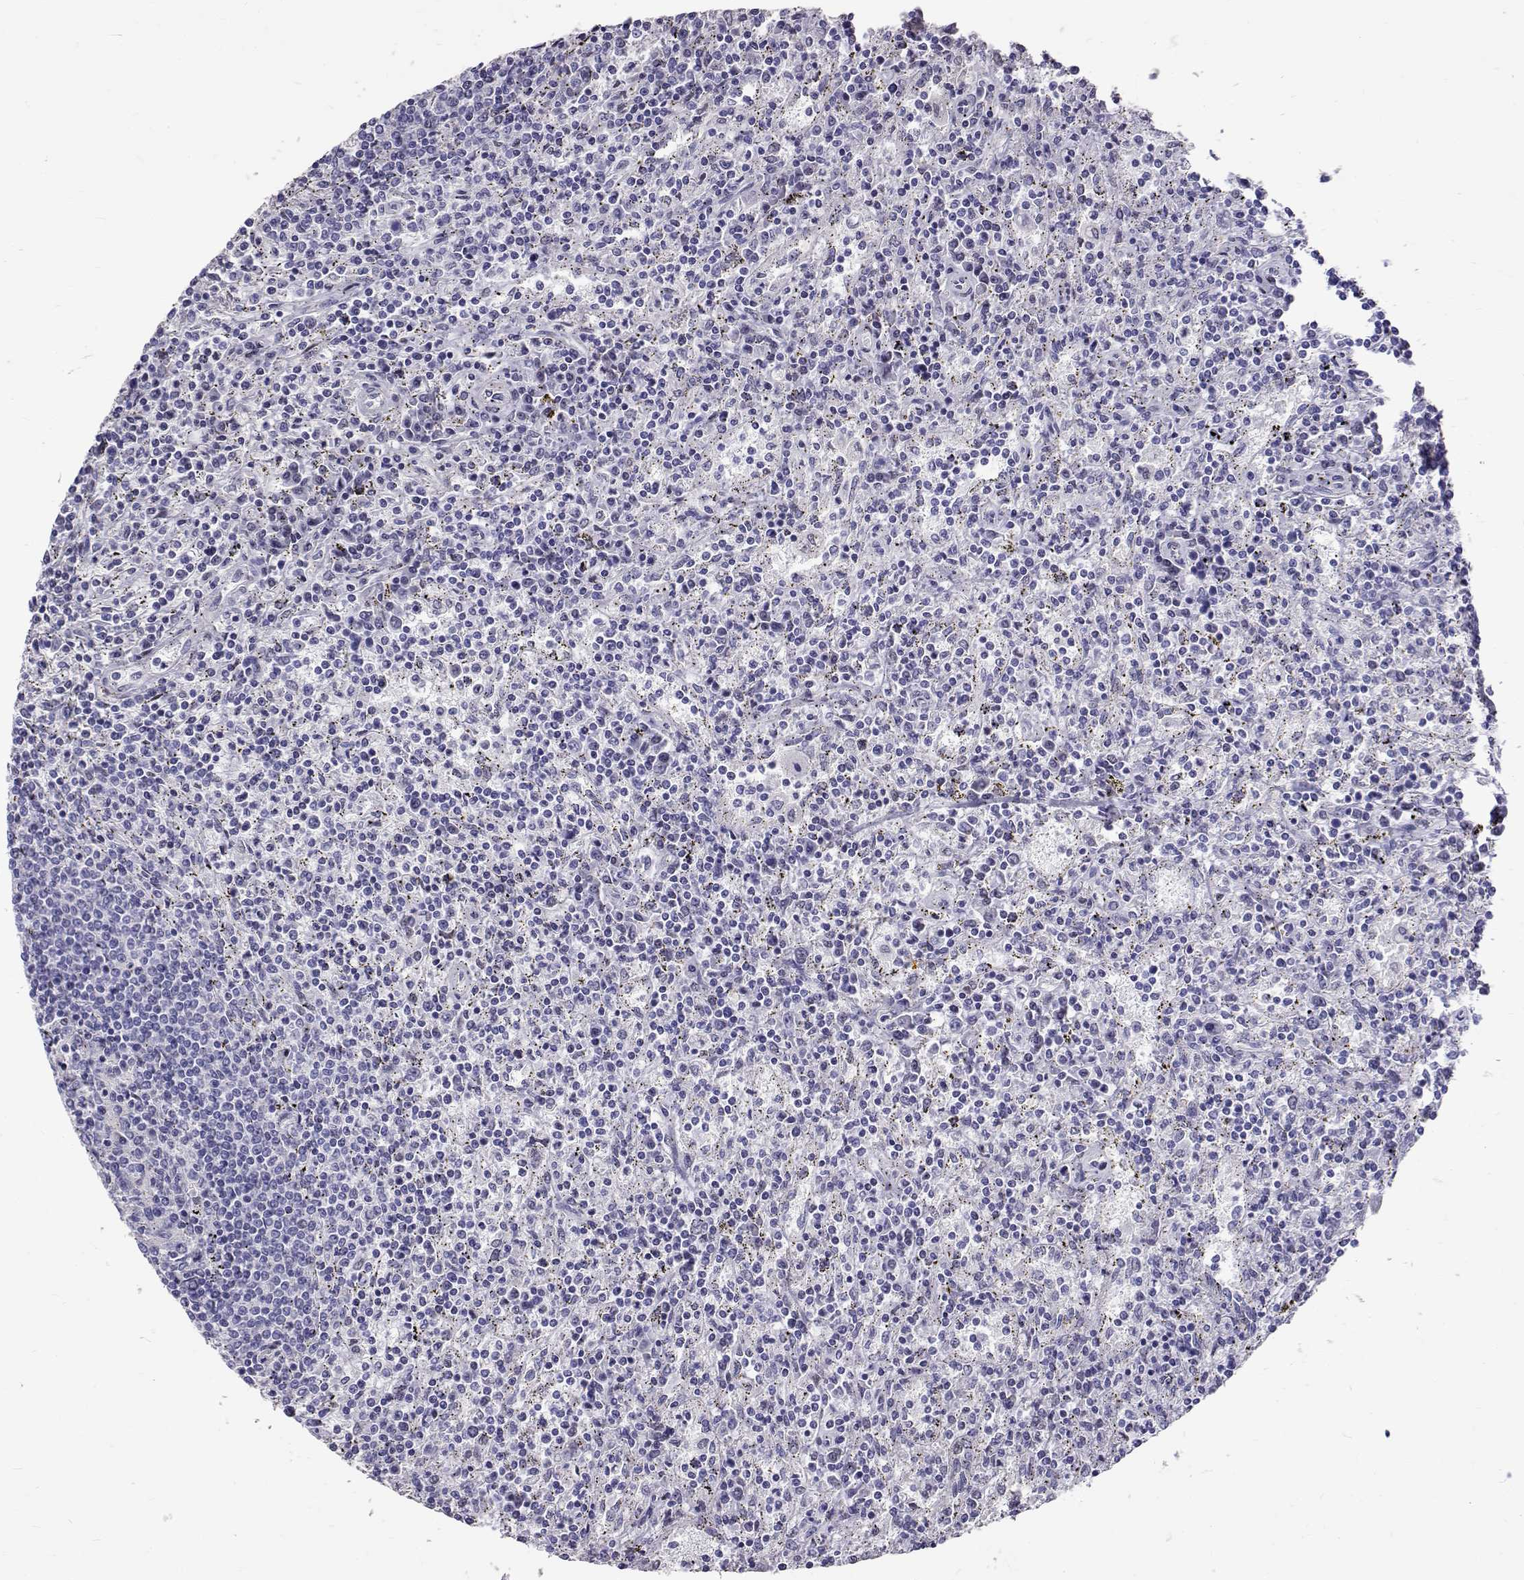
{"staining": {"intensity": "negative", "quantity": "none", "location": "none"}, "tissue": "lymphoma", "cell_type": "Tumor cells", "image_type": "cancer", "snomed": [{"axis": "morphology", "description": "Malignant lymphoma, non-Hodgkin's type, Low grade"}, {"axis": "topography", "description": "Spleen"}], "caption": "Tumor cells show no significant protein expression in lymphoma.", "gene": "IGSF1", "patient": {"sex": "male", "age": 62}}